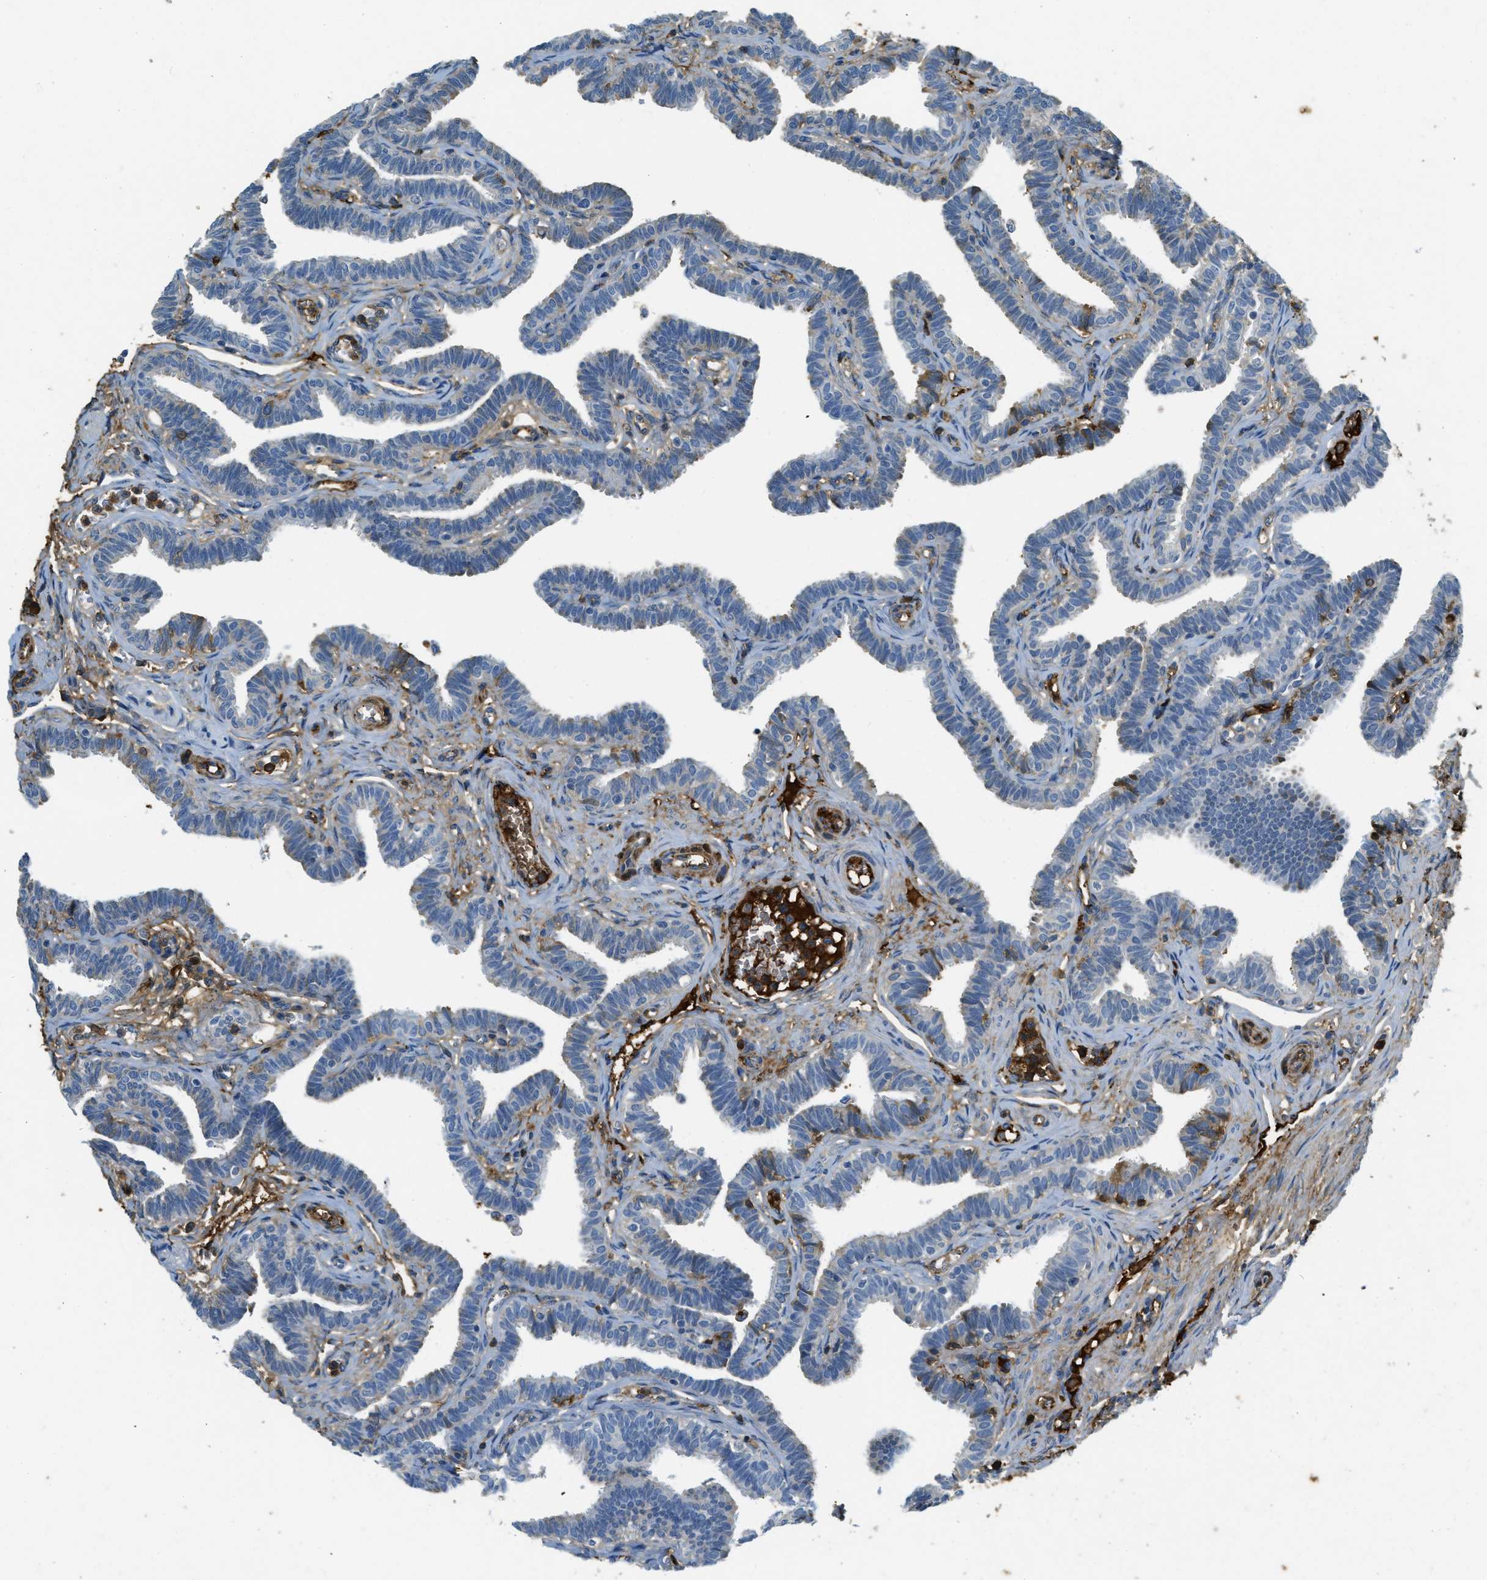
{"staining": {"intensity": "moderate", "quantity": "25%-75%", "location": "cytoplasmic/membranous"}, "tissue": "fallopian tube", "cell_type": "Glandular cells", "image_type": "normal", "snomed": [{"axis": "morphology", "description": "Normal tissue, NOS"}, {"axis": "topography", "description": "Fallopian tube"}, {"axis": "topography", "description": "Ovary"}], "caption": "A brown stain highlights moderate cytoplasmic/membranous positivity of a protein in glandular cells of benign human fallopian tube.", "gene": "PRTN3", "patient": {"sex": "female", "age": 23}}